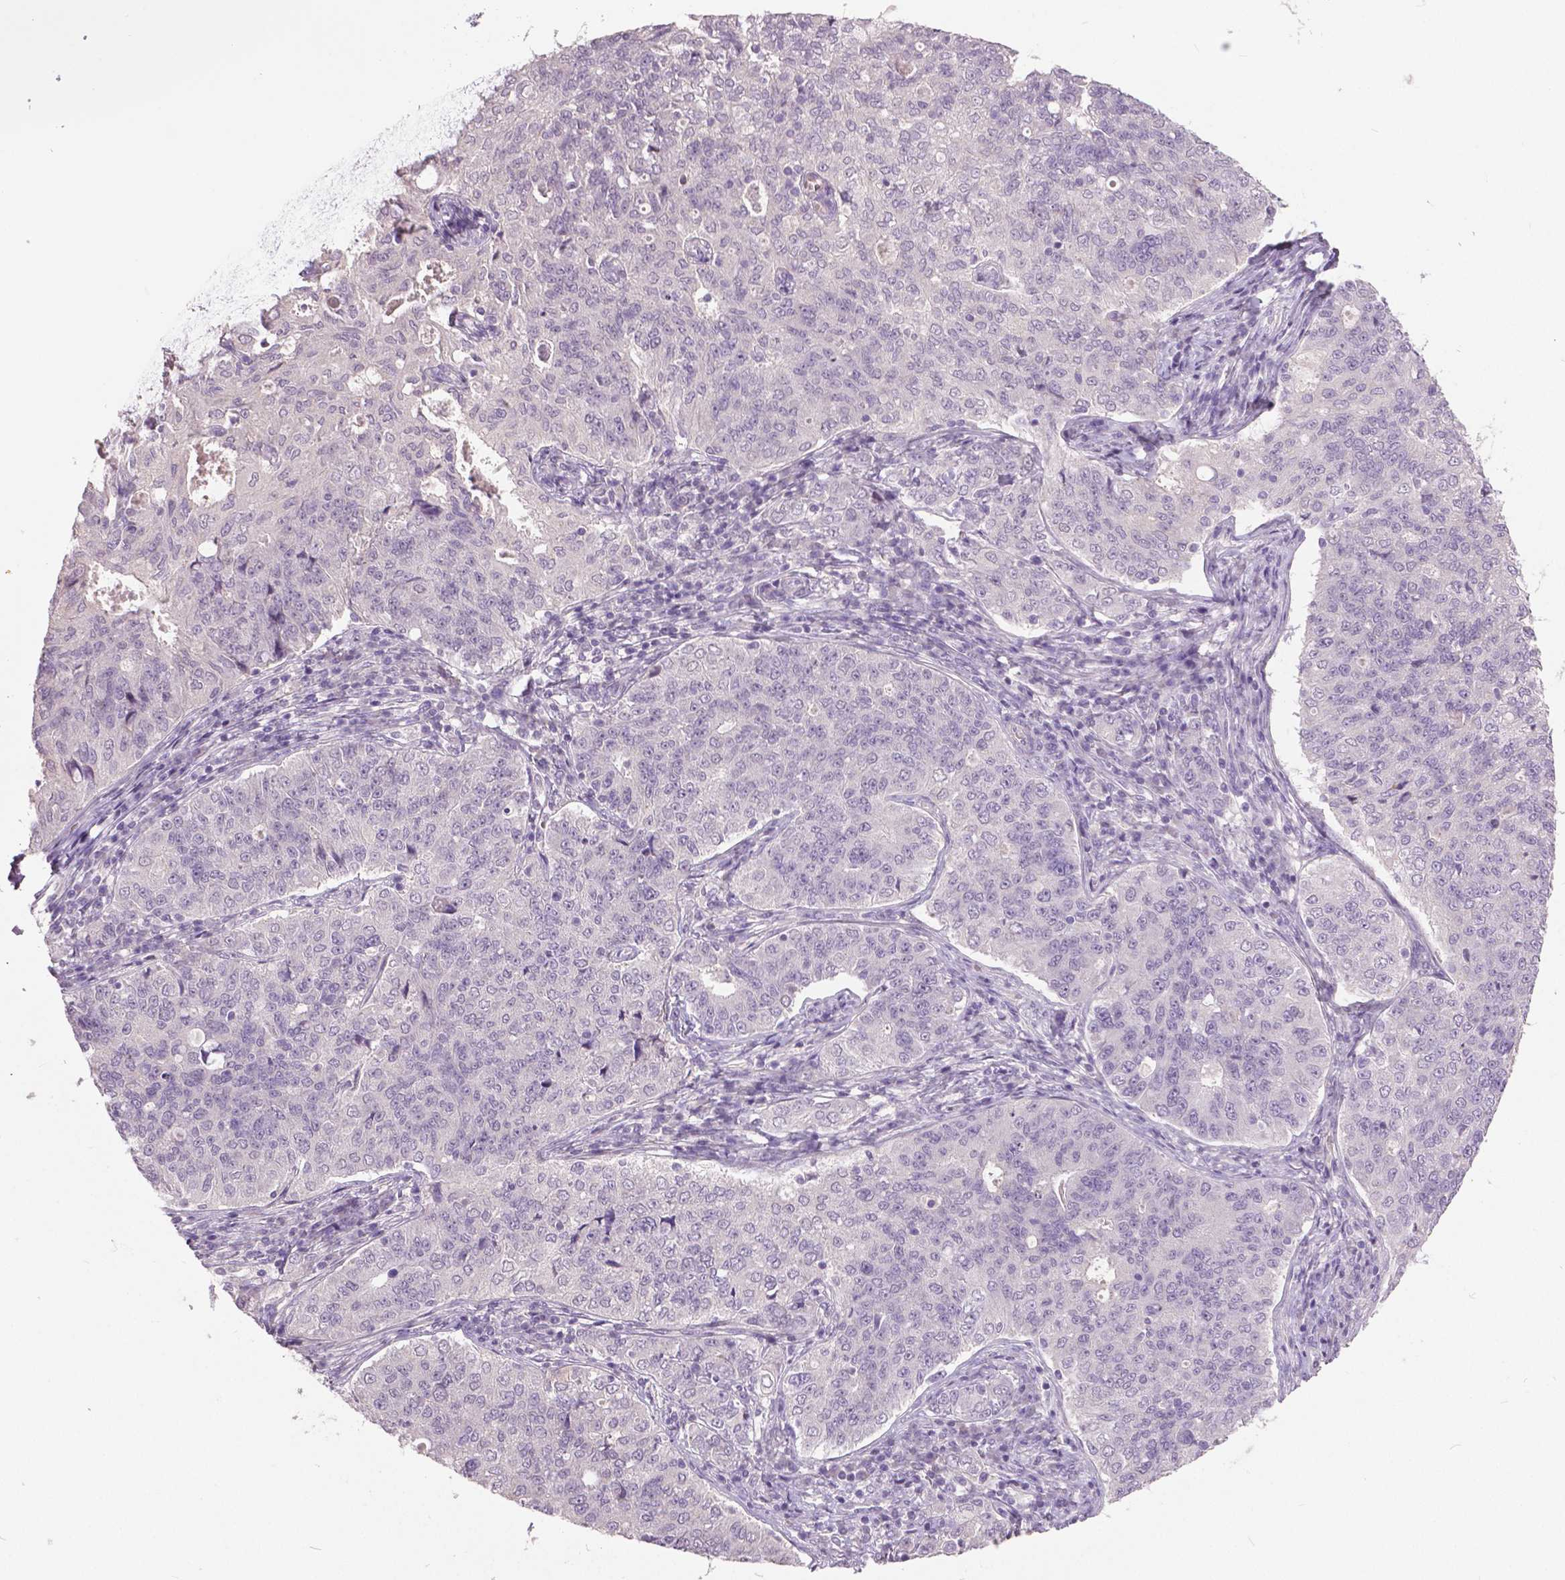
{"staining": {"intensity": "negative", "quantity": "none", "location": "none"}, "tissue": "endometrial cancer", "cell_type": "Tumor cells", "image_type": "cancer", "snomed": [{"axis": "morphology", "description": "Adenocarcinoma, NOS"}, {"axis": "topography", "description": "Endometrium"}], "caption": "A histopathology image of endometrial cancer (adenocarcinoma) stained for a protein exhibits no brown staining in tumor cells. The staining was performed using DAB (3,3'-diaminobenzidine) to visualize the protein expression in brown, while the nuclei were stained in blue with hematoxylin (Magnification: 20x).", "gene": "FOXA1", "patient": {"sex": "female", "age": 43}}